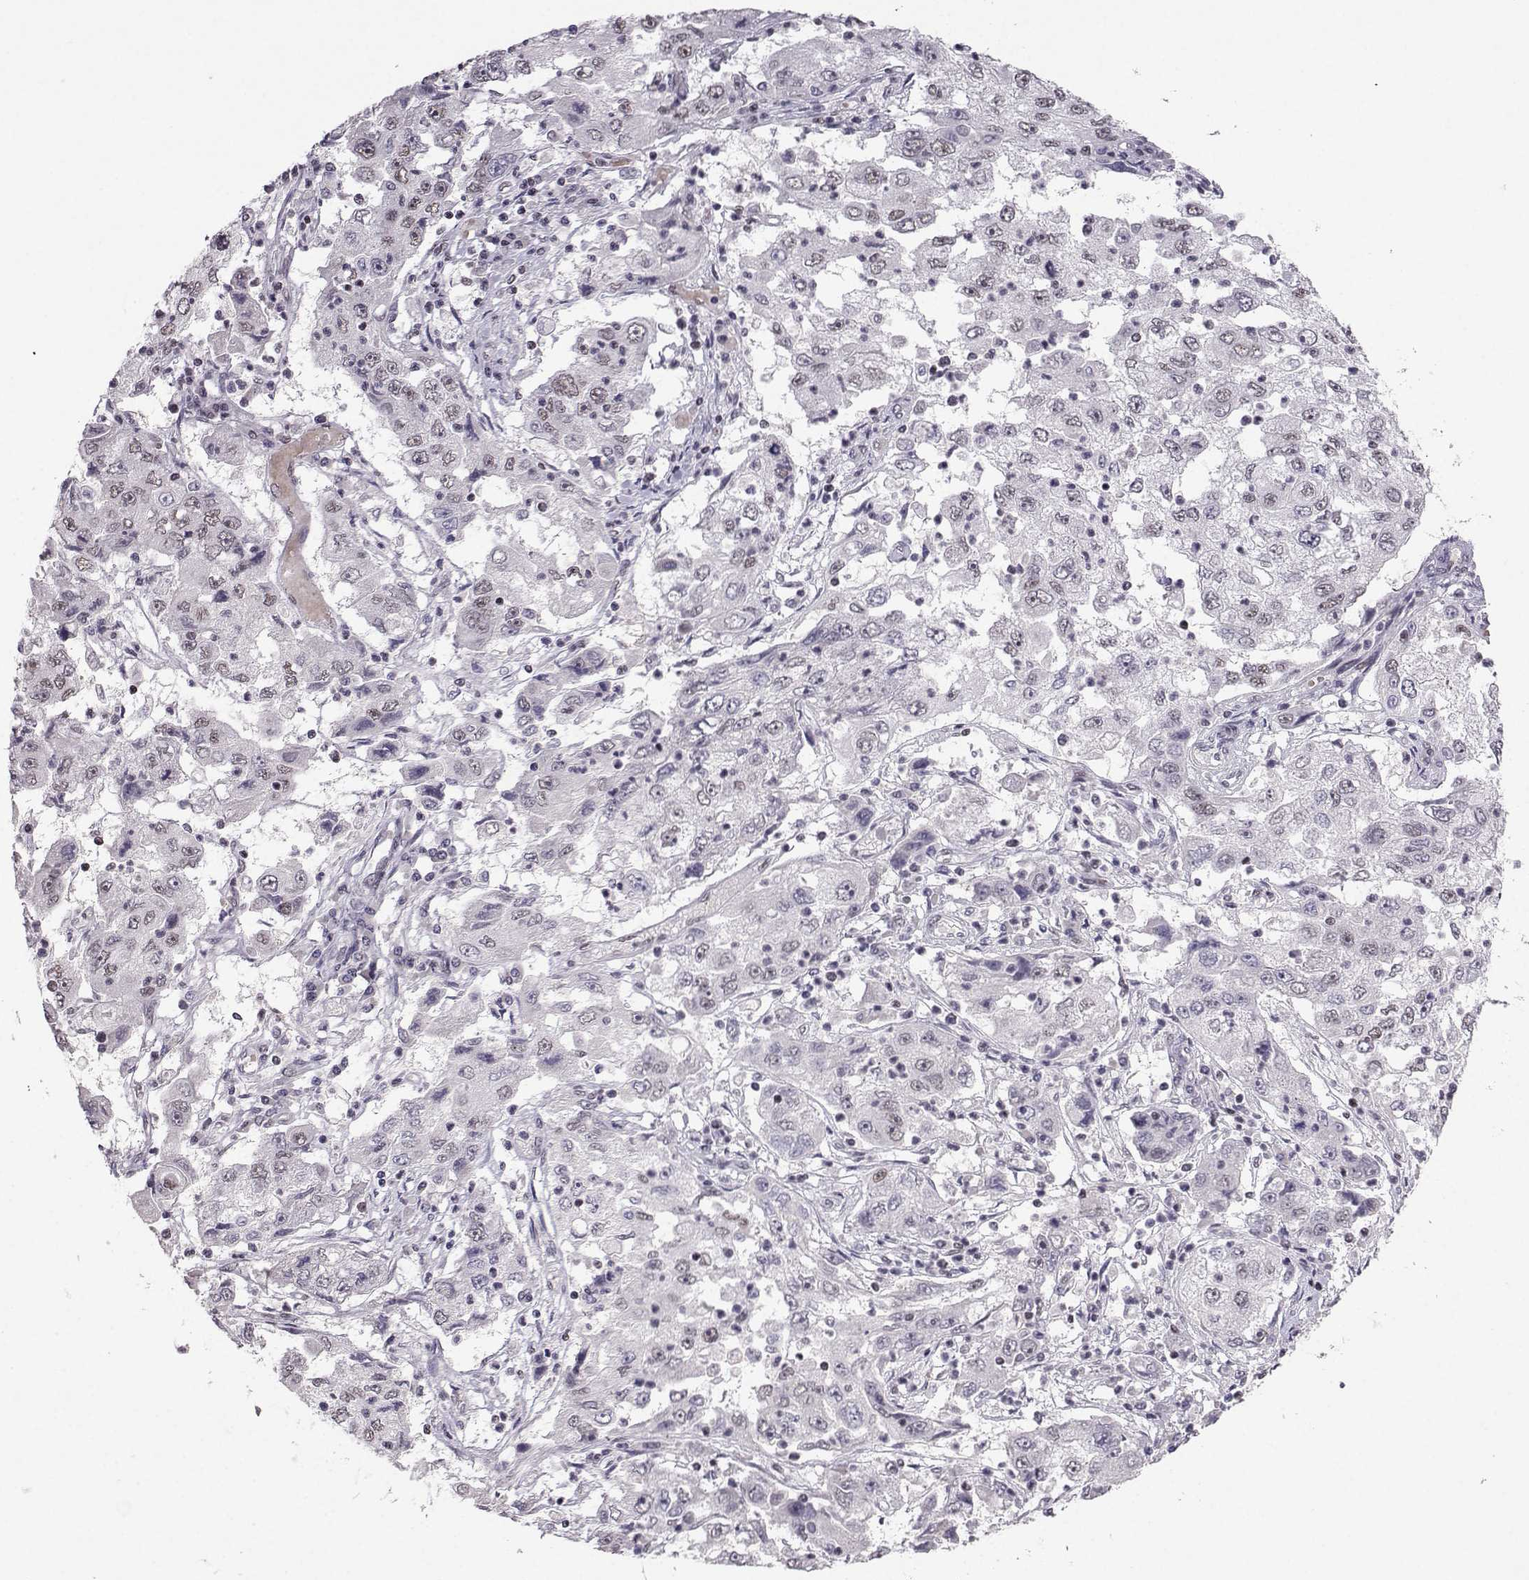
{"staining": {"intensity": "negative", "quantity": "none", "location": "none"}, "tissue": "cervical cancer", "cell_type": "Tumor cells", "image_type": "cancer", "snomed": [{"axis": "morphology", "description": "Squamous cell carcinoma, NOS"}, {"axis": "topography", "description": "Cervix"}], "caption": "Tumor cells show no significant staining in squamous cell carcinoma (cervical). (Brightfield microscopy of DAB (3,3'-diaminobenzidine) IHC at high magnification).", "gene": "LIN28A", "patient": {"sex": "female", "age": 36}}